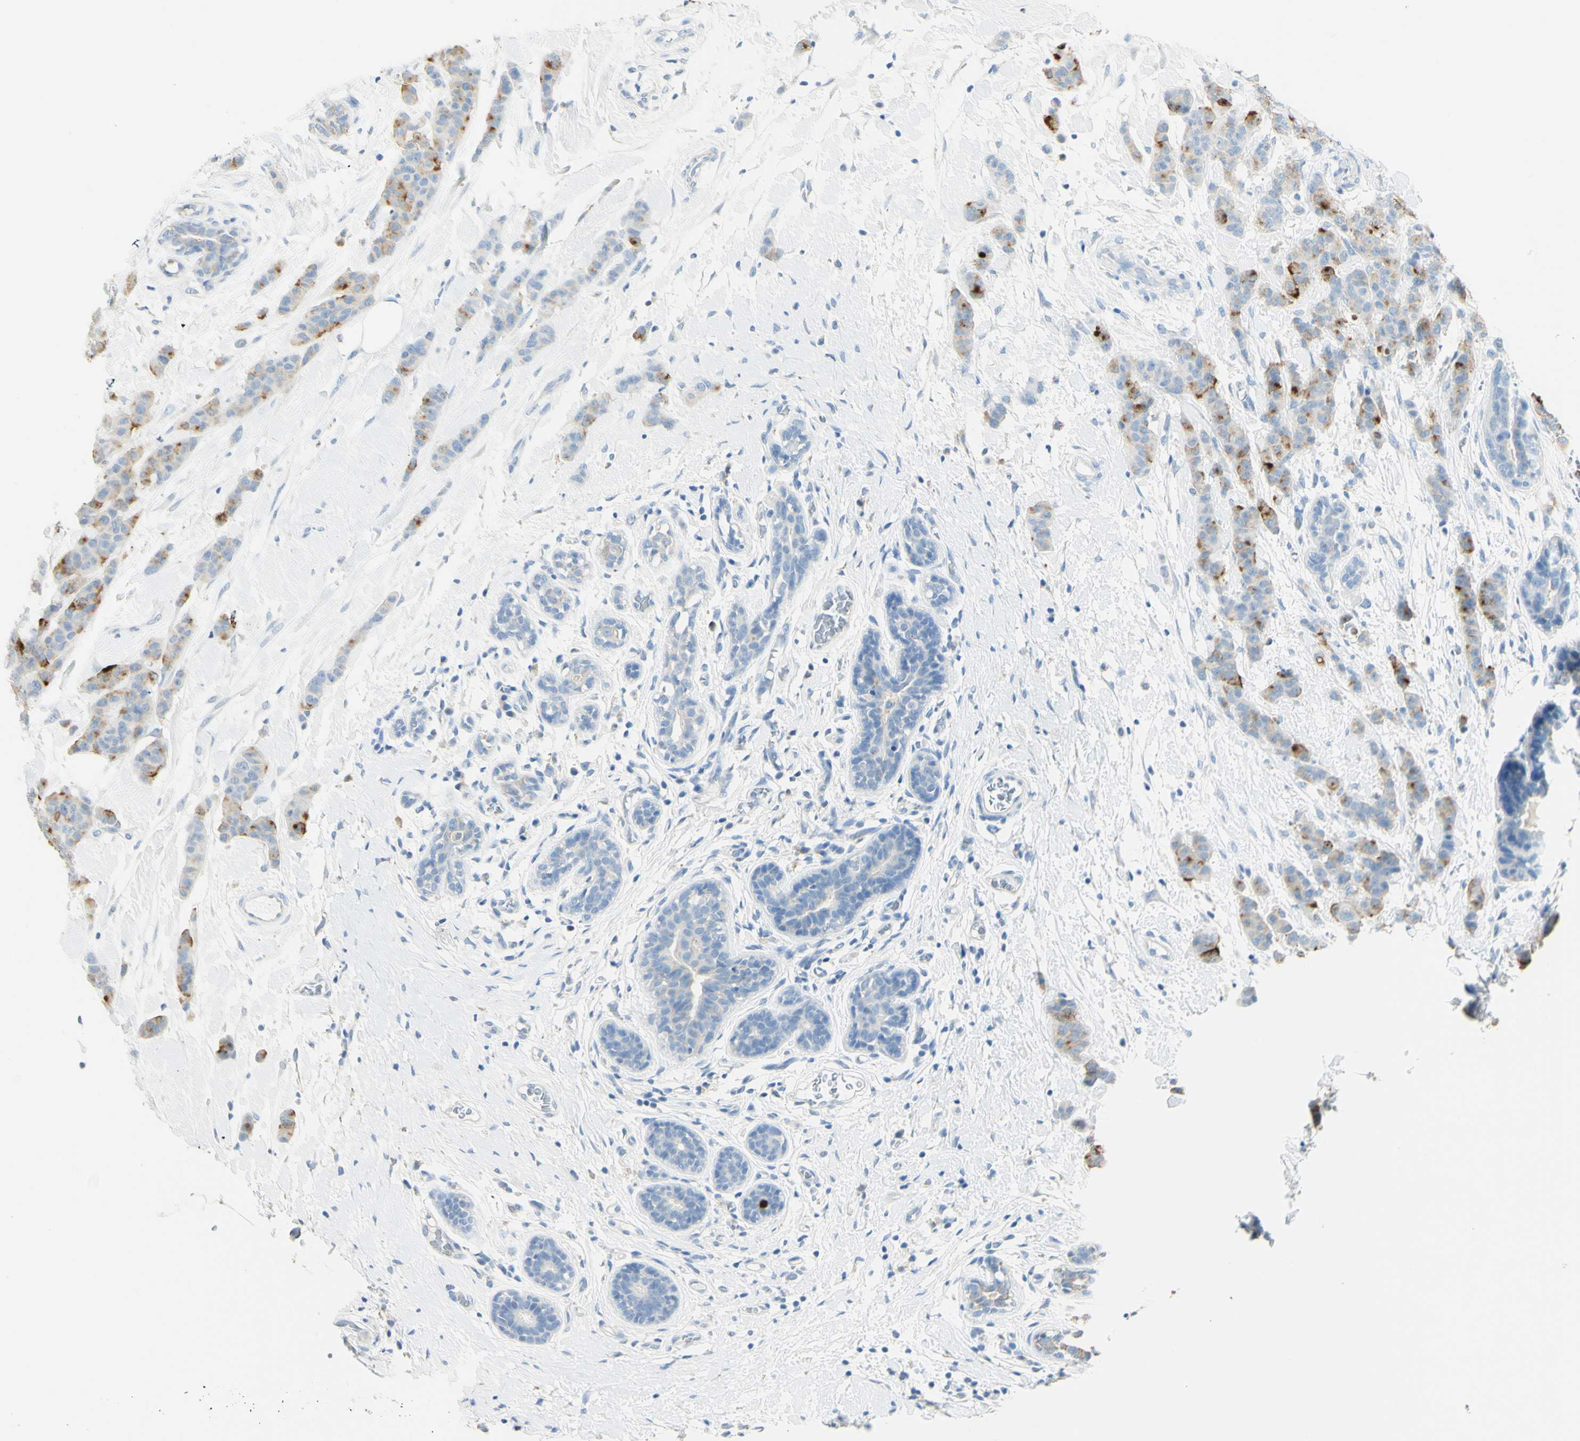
{"staining": {"intensity": "weak", "quantity": "25%-75%", "location": "cytoplasmic/membranous"}, "tissue": "breast cancer", "cell_type": "Tumor cells", "image_type": "cancer", "snomed": [{"axis": "morphology", "description": "Normal tissue, NOS"}, {"axis": "morphology", "description": "Duct carcinoma"}, {"axis": "topography", "description": "Breast"}], "caption": "Immunohistochemical staining of human breast cancer shows weak cytoplasmic/membranous protein positivity in approximately 25%-75% of tumor cells. (brown staining indicates protein expression, while blue staining denotes nuclei).", "gene": "TSPAN1", "patient": {"sex": "female", "age": 40}}